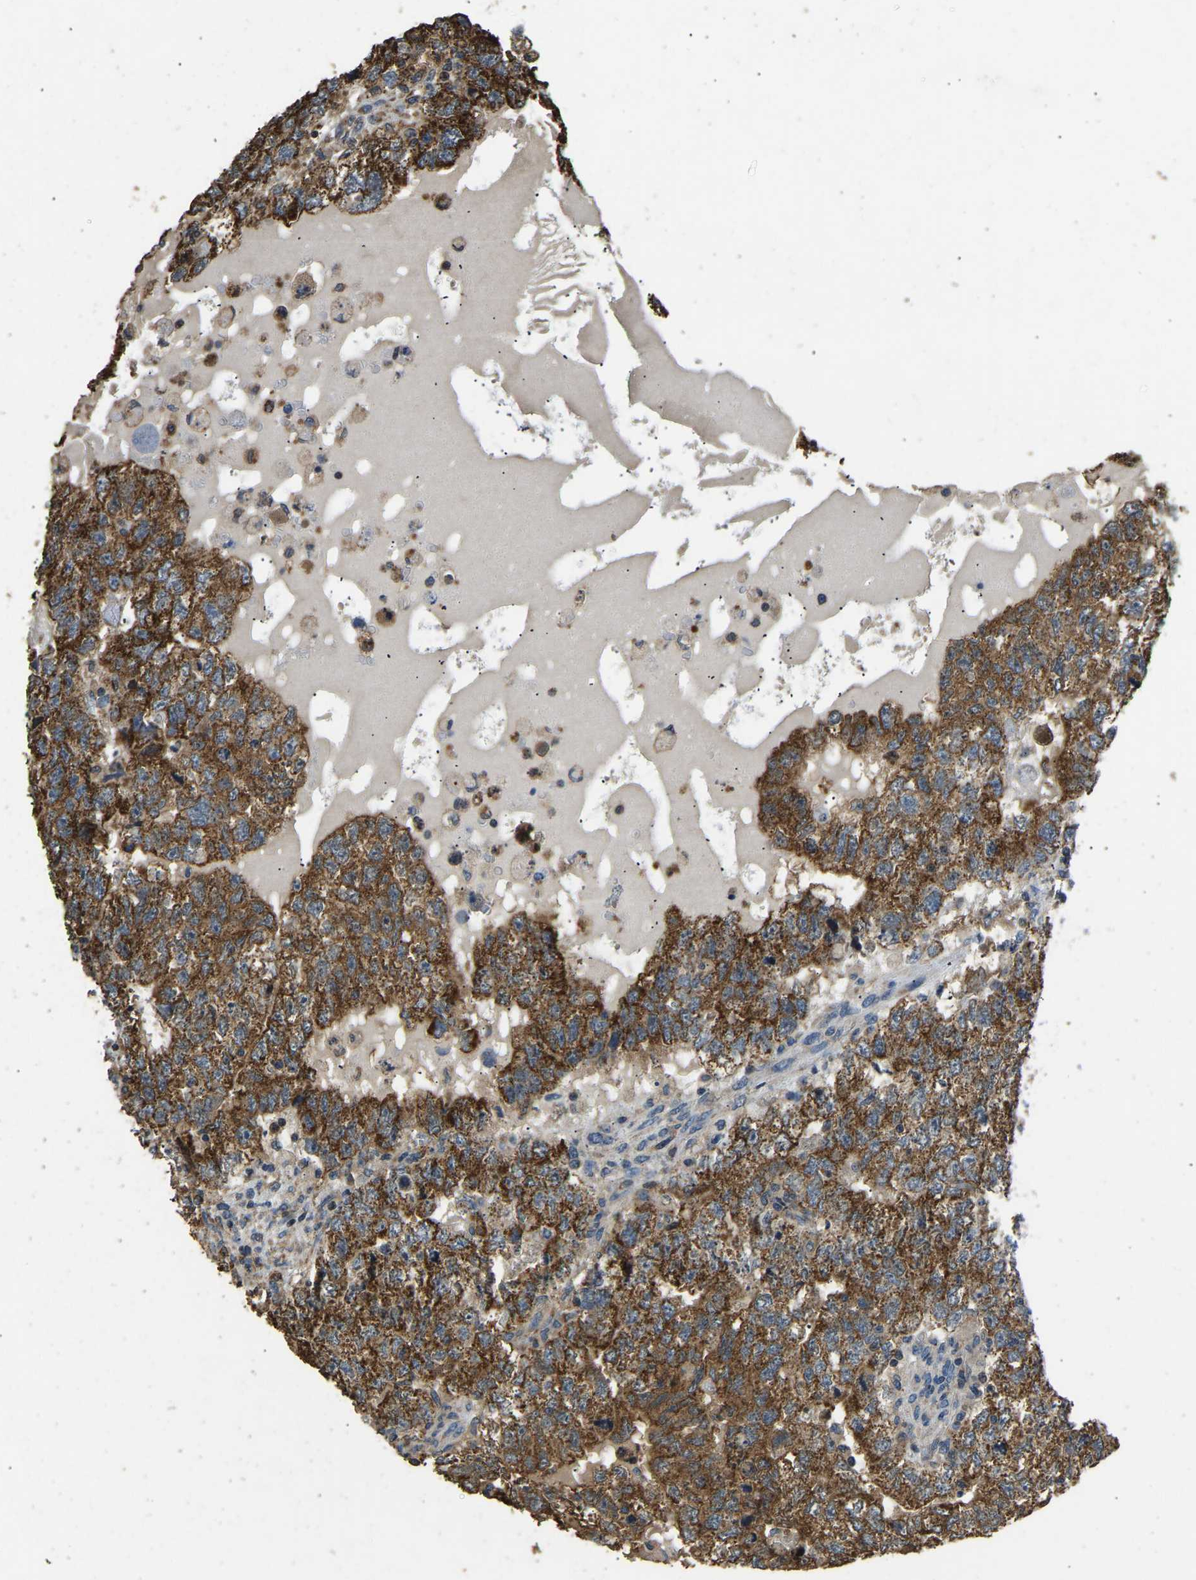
{"staining": {"intensity": "strong", "quantity": ">75%", "location": "cytoplasmic/membranous"}, "tissue": "testis cancer", "cell_type": "Tumor cells", "image_type": "cancer", "snomed": [{"axis": "morphology", "description": "Carcinoma, Embryonal, NOS"}, {"axis": "topography", "description": "Testis"}], "caption": "Immunohistochemistry of embryonal carcinoma (testis) reveals high levels of strong cytoplasmic/membranous positivity in about >75% of tumor cells.", "gene": "TUFM", "patient": {"sex": "male", "age": 36}}